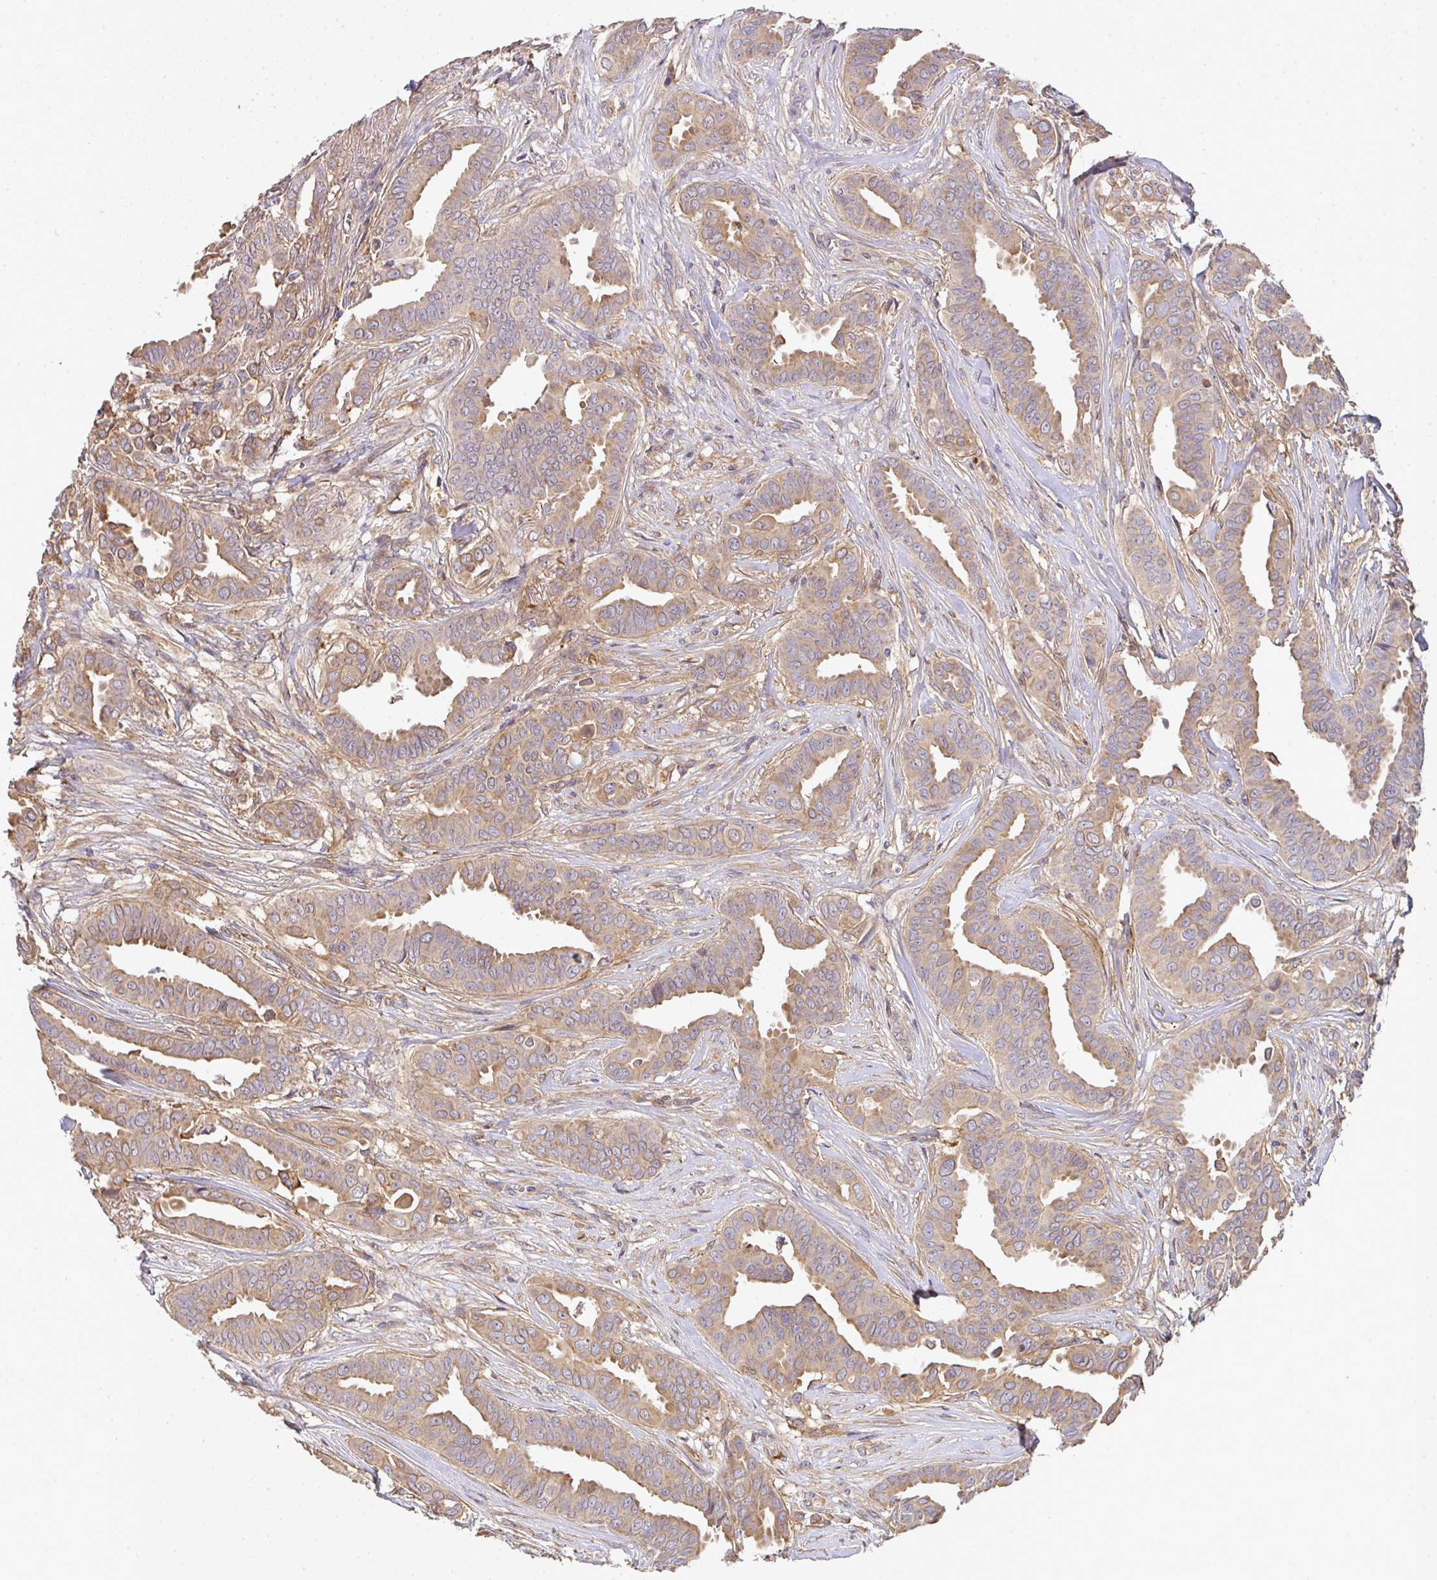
{"staining": {"intensity": "weak", "quantity": ">75%", "location": "cytoplasmic/membranous"}, "tissue": "breast cancer", "cell_type": "Tumor cells", "image_type": "cancer", "snomed": [{"axis": "morphology", "description": "Duct carcinoma"}, {"axis": "topography", "description": "Breast"}], "caption": "Weak cytoplasmic/membranous positivity for a protein is identified in approximately >75% of tumor cells of breast cancer using immunohistochemistry (IHC).", "gene": "EEF1AKMT1", "patient": {"sex": "female", "age": 45}}